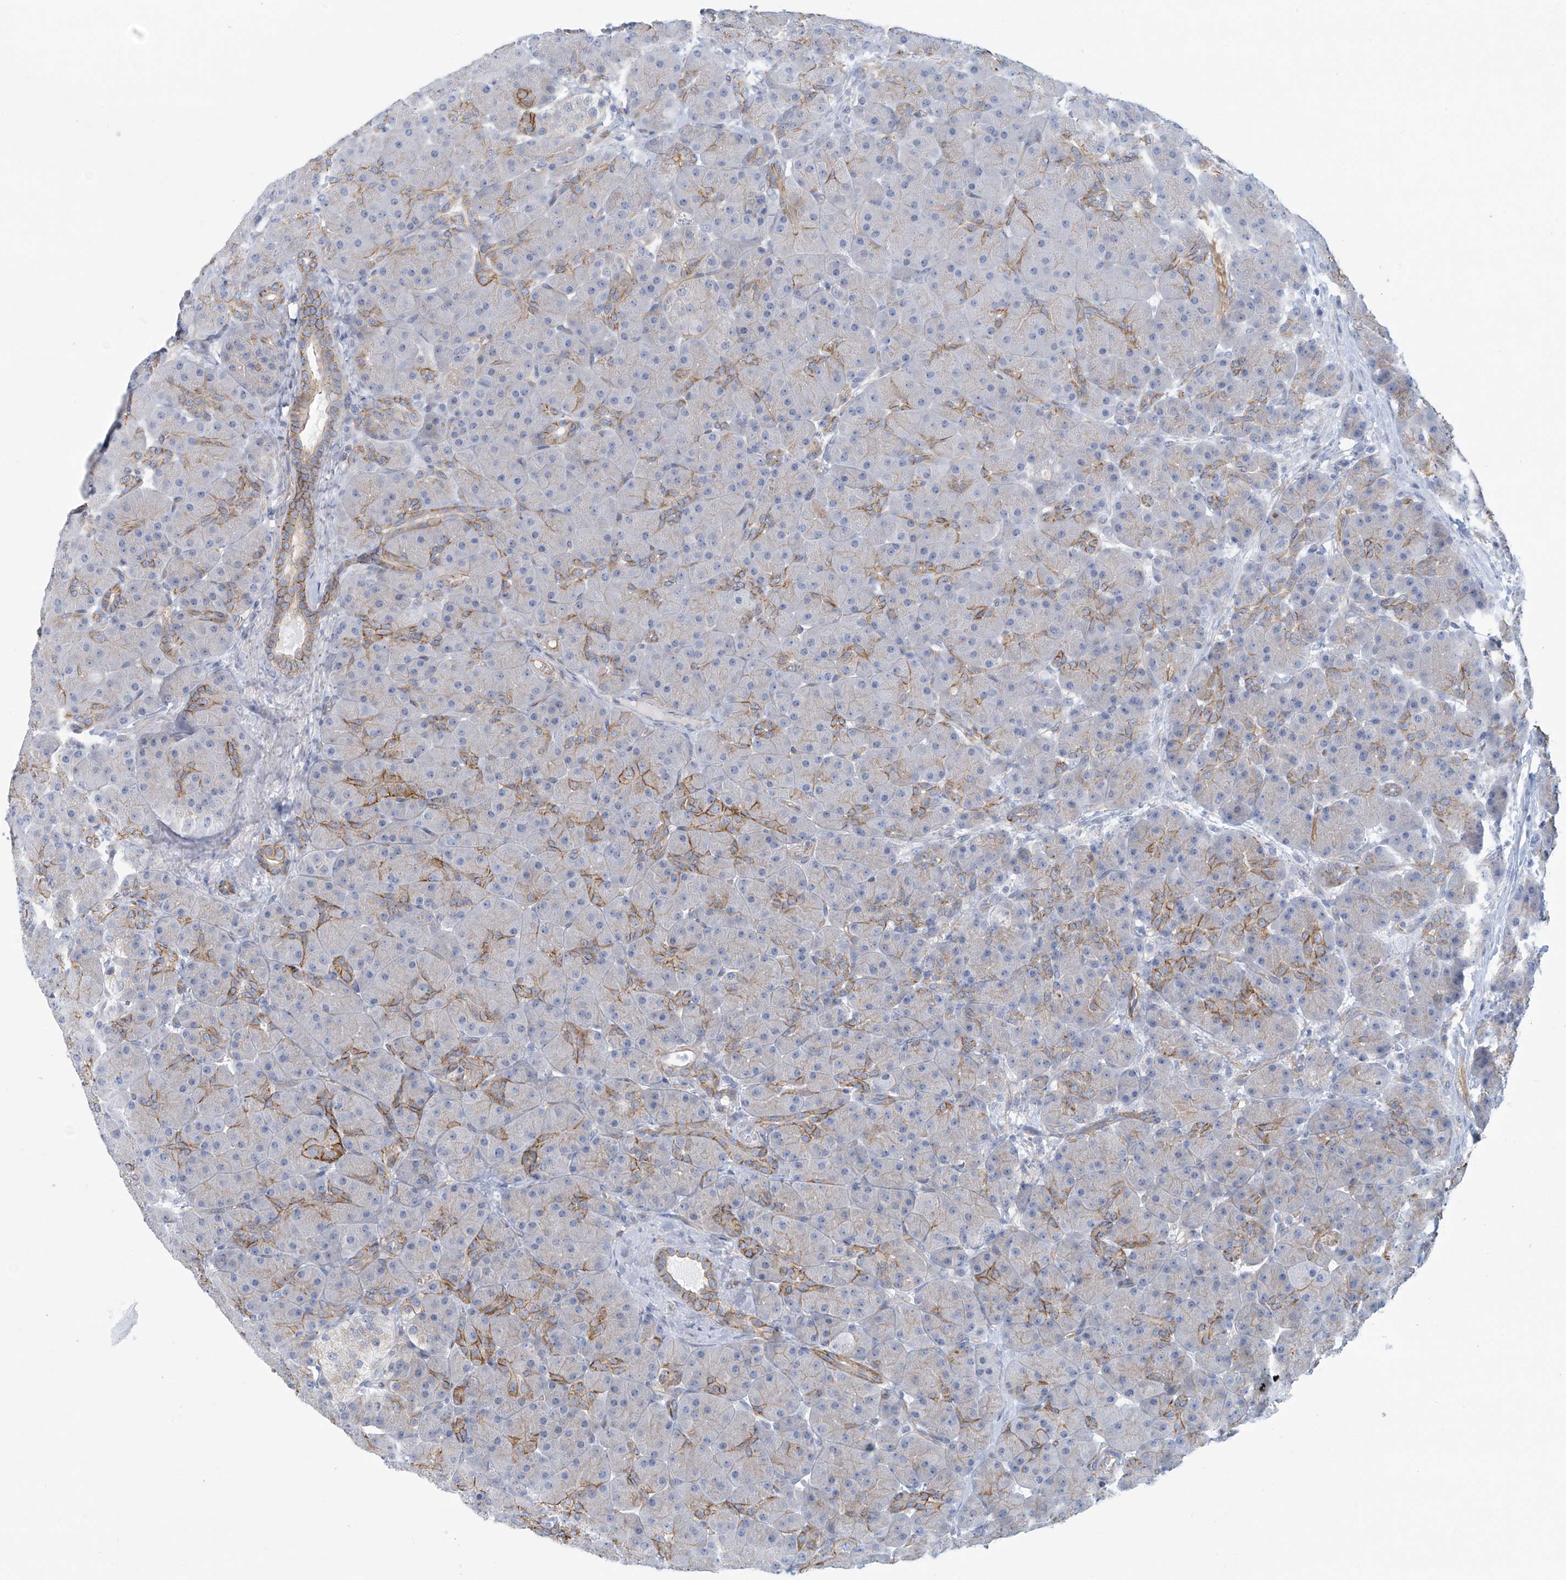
{"staining": {"intensity": "moderate", "quantity": "25%-75%", "location": "cytoplasmic/membranous"}, "tissue": "pancreas", "cell_type": "Exocrine glandular cells", "image_type": "normal", "snomed": [{"axis": "morphology", "description": "Normal tissue, NOS"}, {"axis": "topography", "description": "Pancreas"}], "caption": "IHC (DAB (3,3'-diaminobenzidine)) staining of benign pancreas displays moderate cytoplasmic/membranous protein expression in approximately 25%-75% of exocrine glandular cells.", "gene": "ABHD13", "patient": {"sex": "male", "age": 66}}